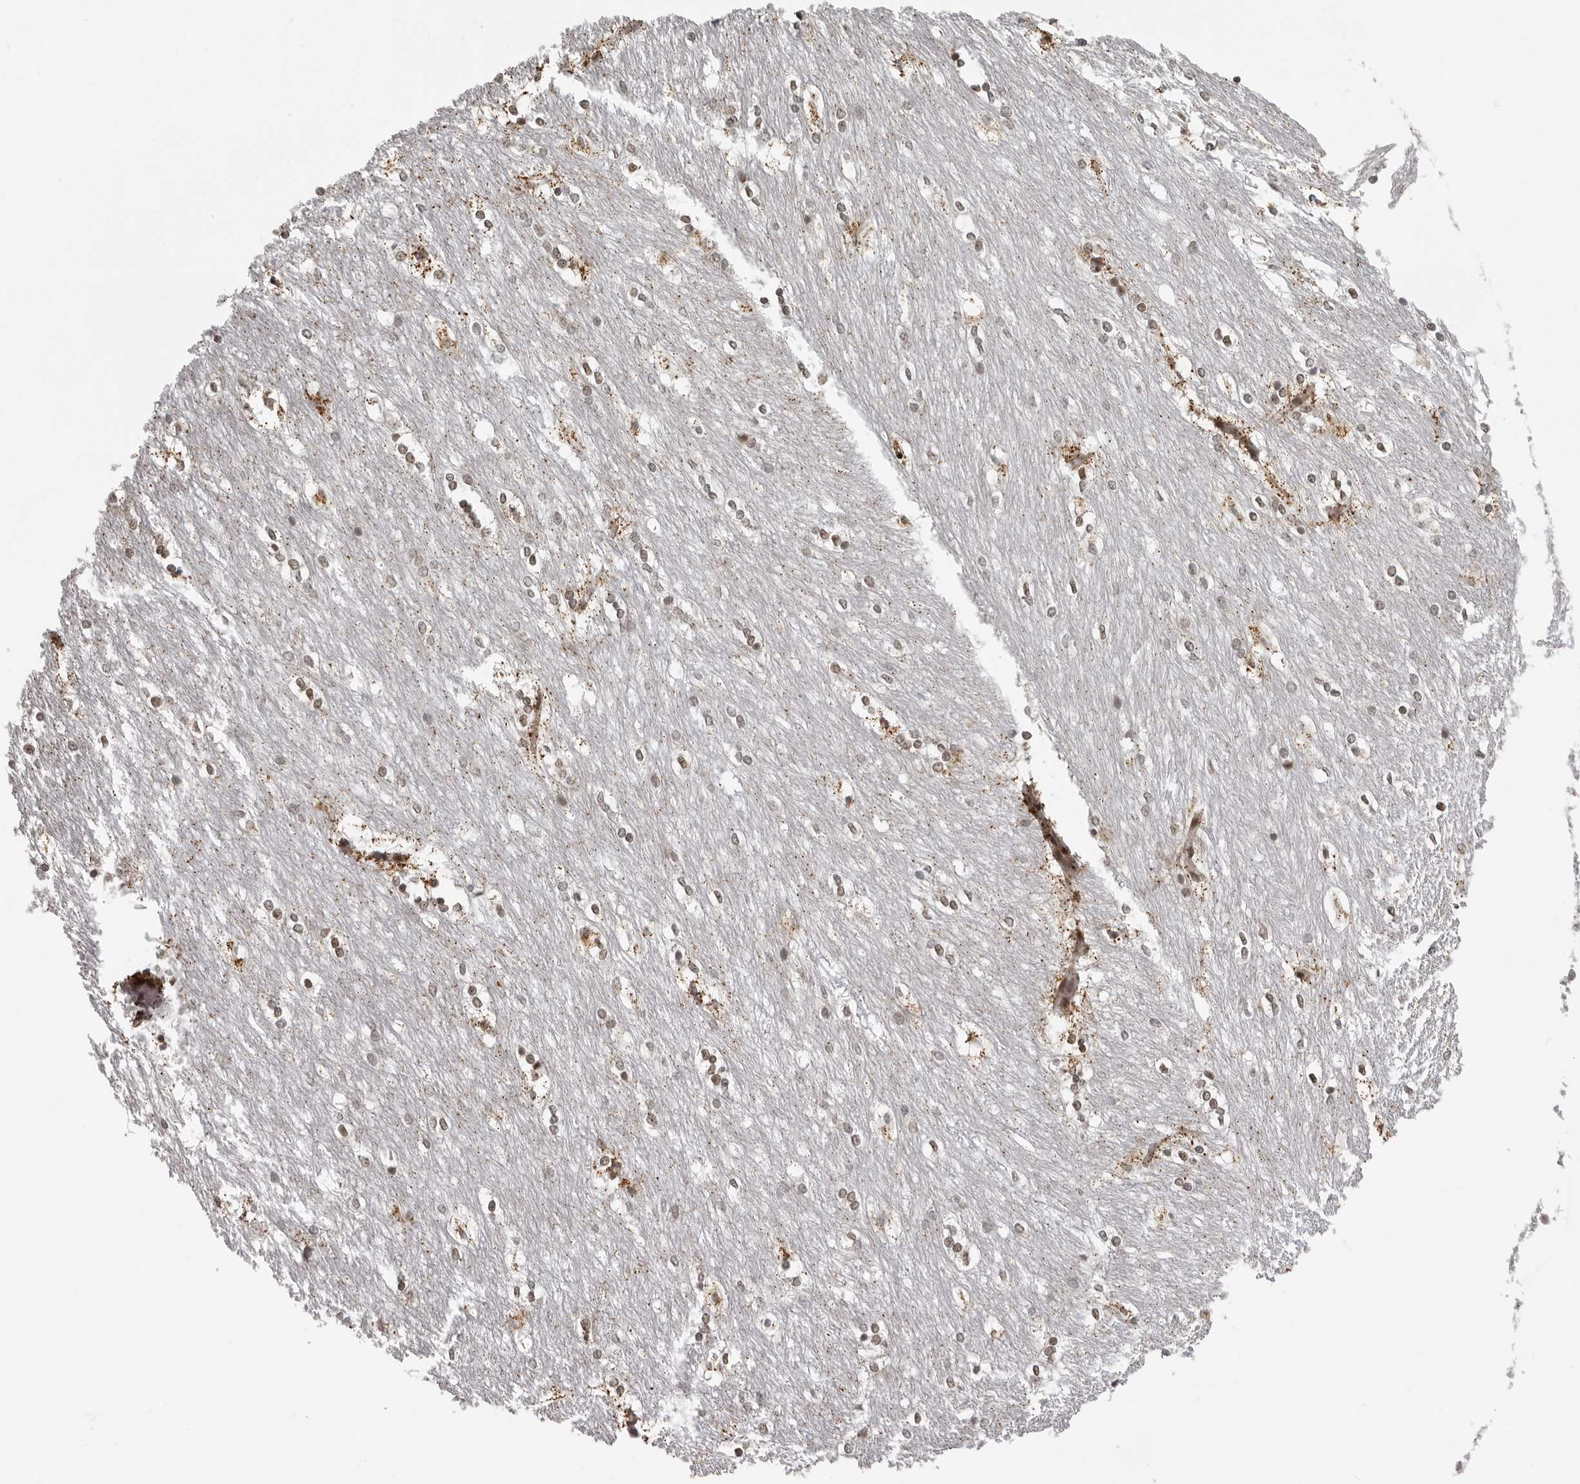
{"staining": {"intensity": "moderate", "quantity": "<25%", "location": "nuclear"}, "tissue": "caudate", "cell_type": "Glial cells", "image_type": "normal", "snomed": [{"axis": "morphology", "description": "Normal tissue, NOS"}, {"axis": "topography", "description": "Lateral ventricle wall"}], "caption": "This histopathology image shows unremarkable caudate stained with immunohistochemistry to label a protein in brown. The nuclear of glial cells show moderate positivity for the protein. Nuclei are counter-stained blue.", "gene": "HEXIM2", "patient": {"sex": "female", "age": 19}}